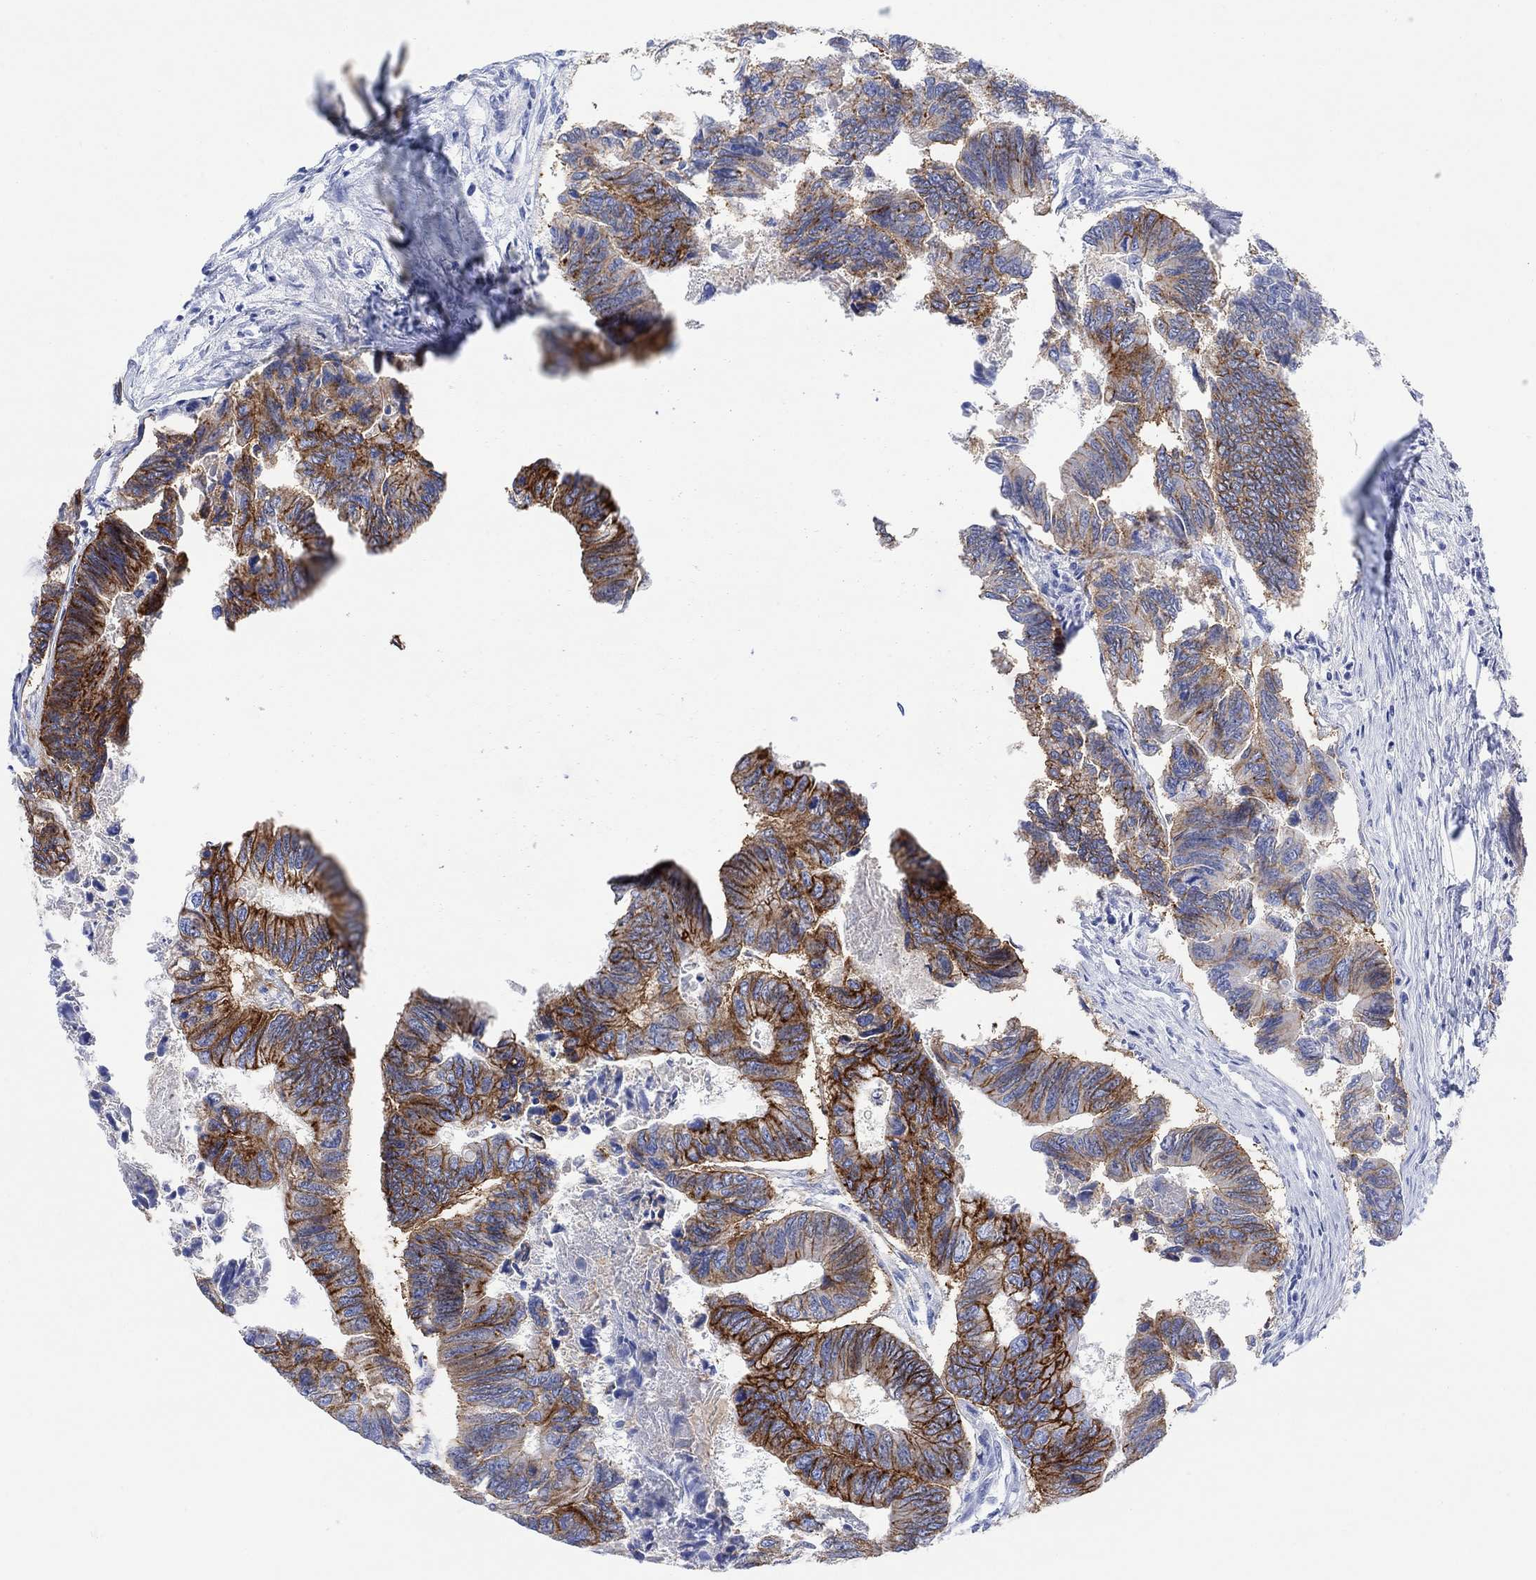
{"staining": {"intensity": "strong", "quantity": "25%-75%", "location": "cytoplasmic/membranous"}, "tissue": "colorectal cancer", "cell_type": "Tumor cells", "image_type": "cancer", "snomed": [{"axis": "morphology", "description": "Adenocarcinoma, NOS"}, {"axis": "topography", "description": "Colon"}], "caption": "Immunohistochemical staining of colorectal cancer demonstrates strong cytoplasmic/membranous protein expression in approximately 25%-75% of tumor cells.", "gene": "TLDC2", "patient": {"sex": "female", "age": 65}}